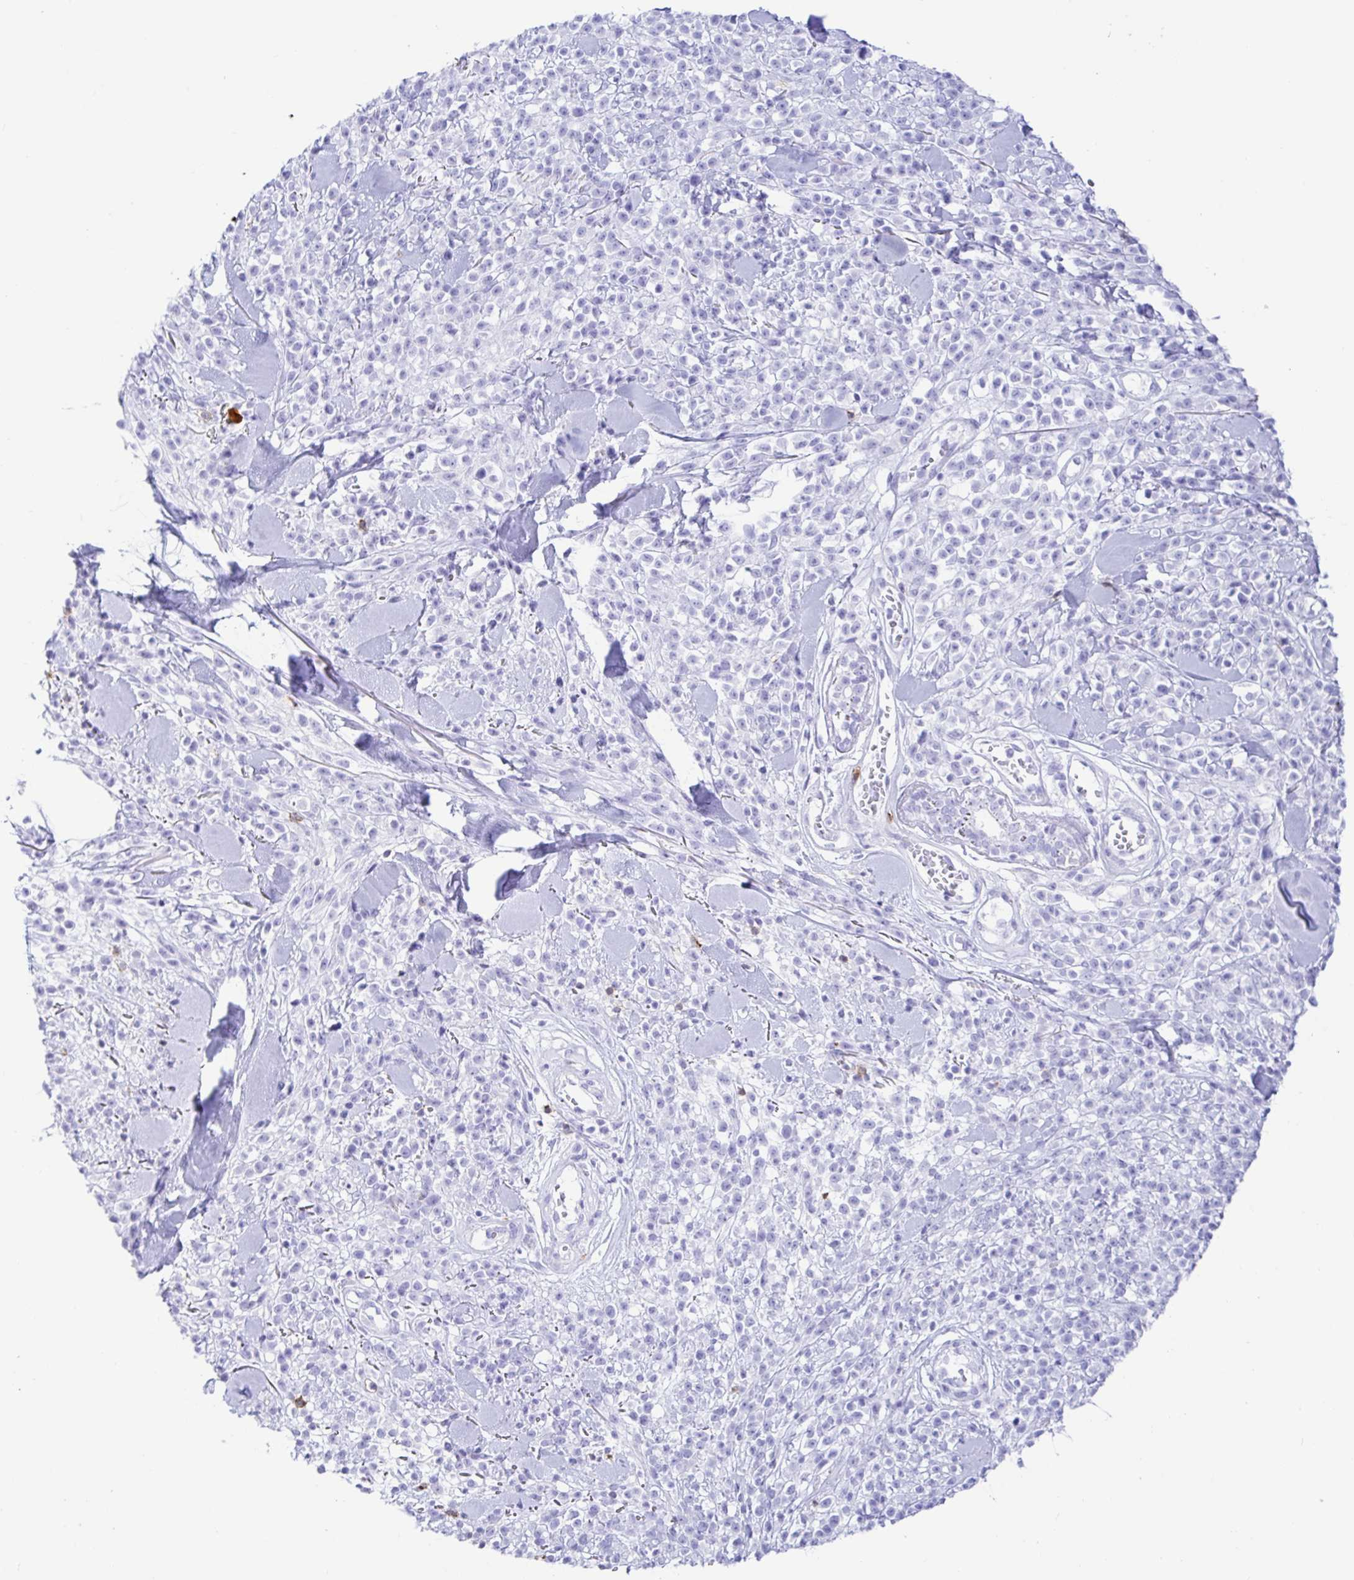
{"staining": {"intensity": "negative", "quantity": "none", "location": "none"}, "tissue": "melanoma", "cell_type": "Tumor cells", "image_type": "cancer", "snomed": [{"axis": "morphology", "description": "Malignant melanoma, NOS"}, {"axis": "topography", "description": "Skin"}, {"axis": "topography", "description": "Skin of trunk"}], "caption": "The immunohistochemistry (IHC) image has no significant expression in tumor cells of malignant melanoma tissue.", "gene": "CD5", "patient": {"sex": "male", "age": 74}}